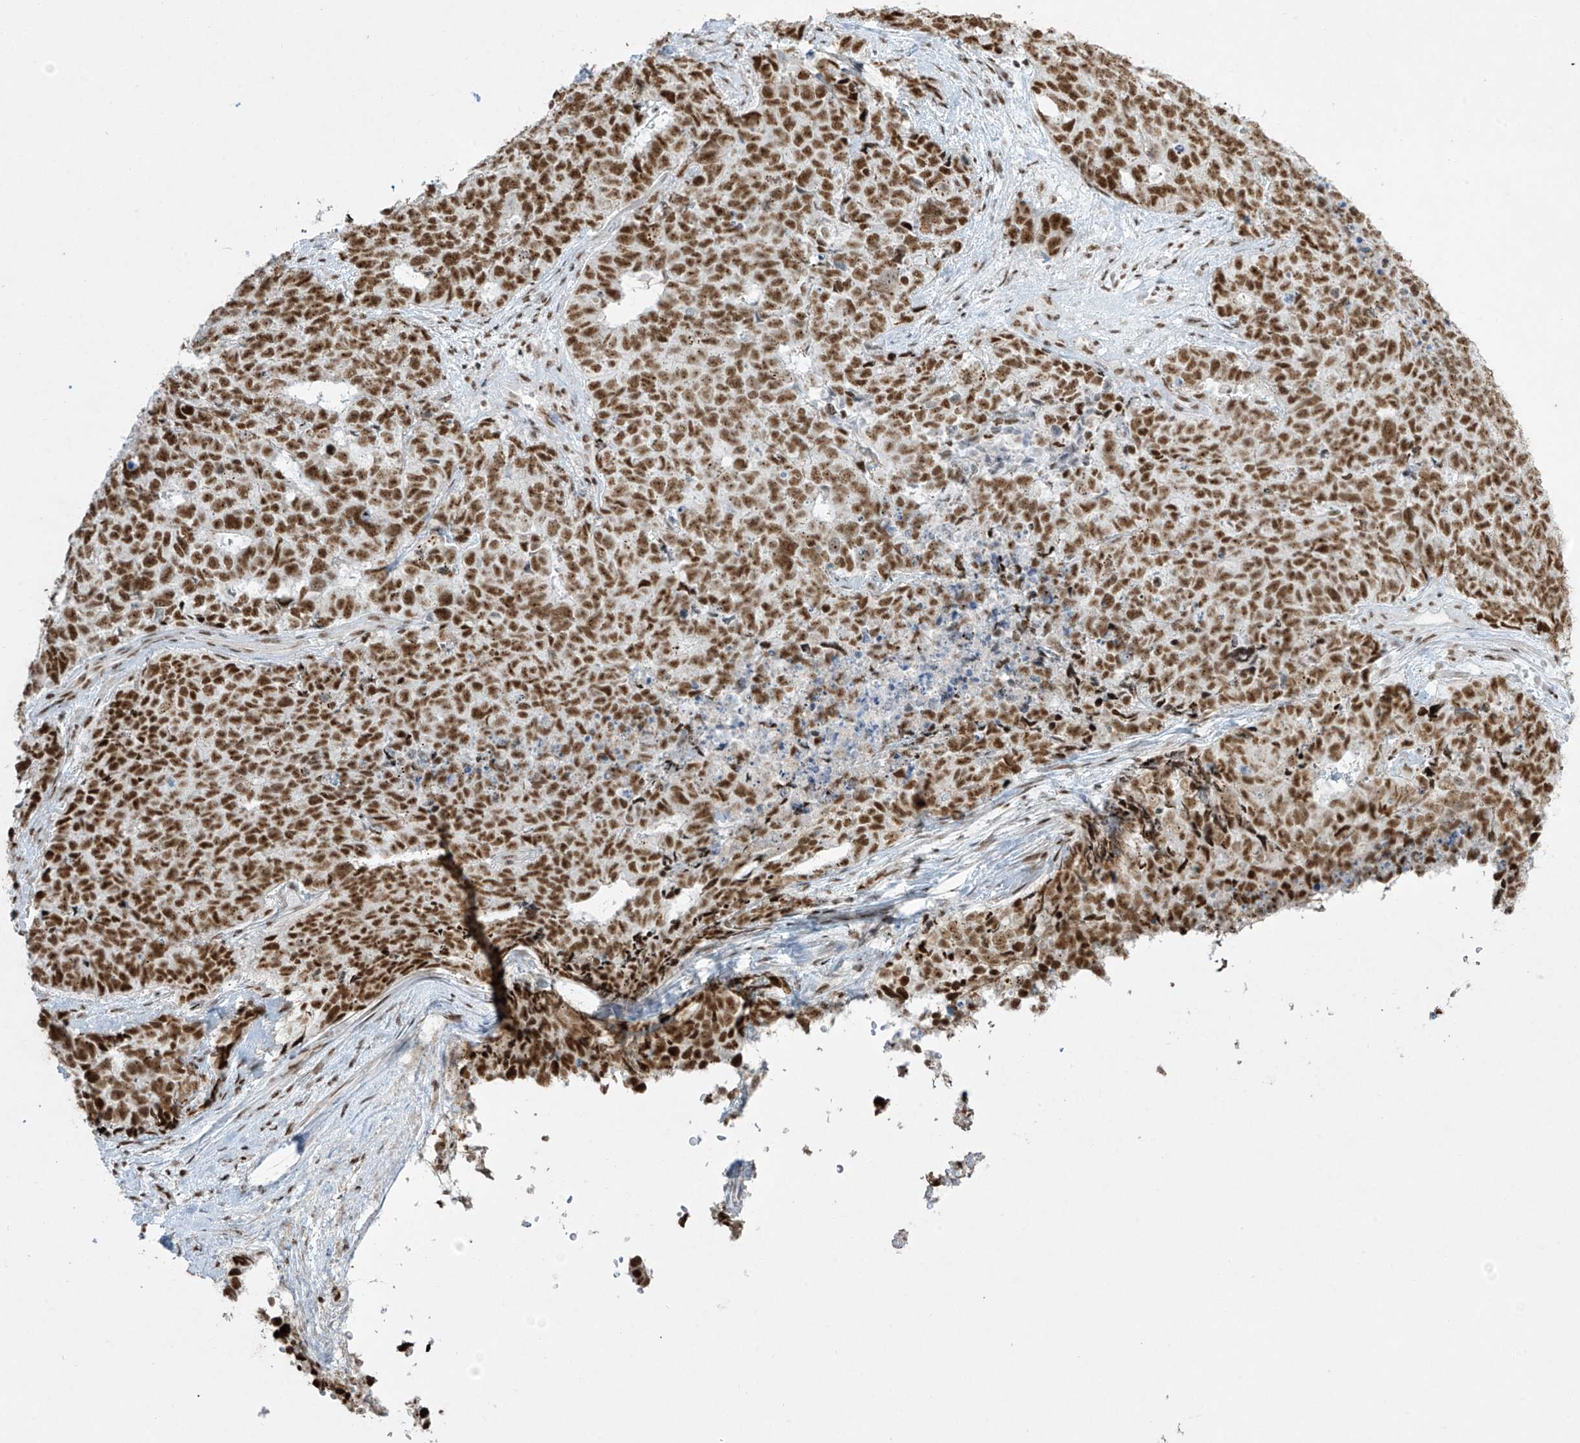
{"staining": {"intensity": "moderate", "quantity": ">75%", "location": "nuclear"}, "tissue": "cervical cancer", "cell_type": "Tumor cells", "image_type": "cancer", "snomed": [{"axis": "morphology", "description": "Squamous cell carcinoma, NOS"}, {"axis": "topography", "description": "Cervix"}], "caption": "A high-resolution photomicrograph shows immunohistochemistry staining of cervical squamous cell carcinoma, which displays moderate nuclear positivity in about >75% of tumor cells. (DAB (3,3'-diaminobenzidine) = brown stain, brightfield microscopy at high magnification).", "gene": "MS4A6A", "patient": {"sex": "female", "age": 63}}